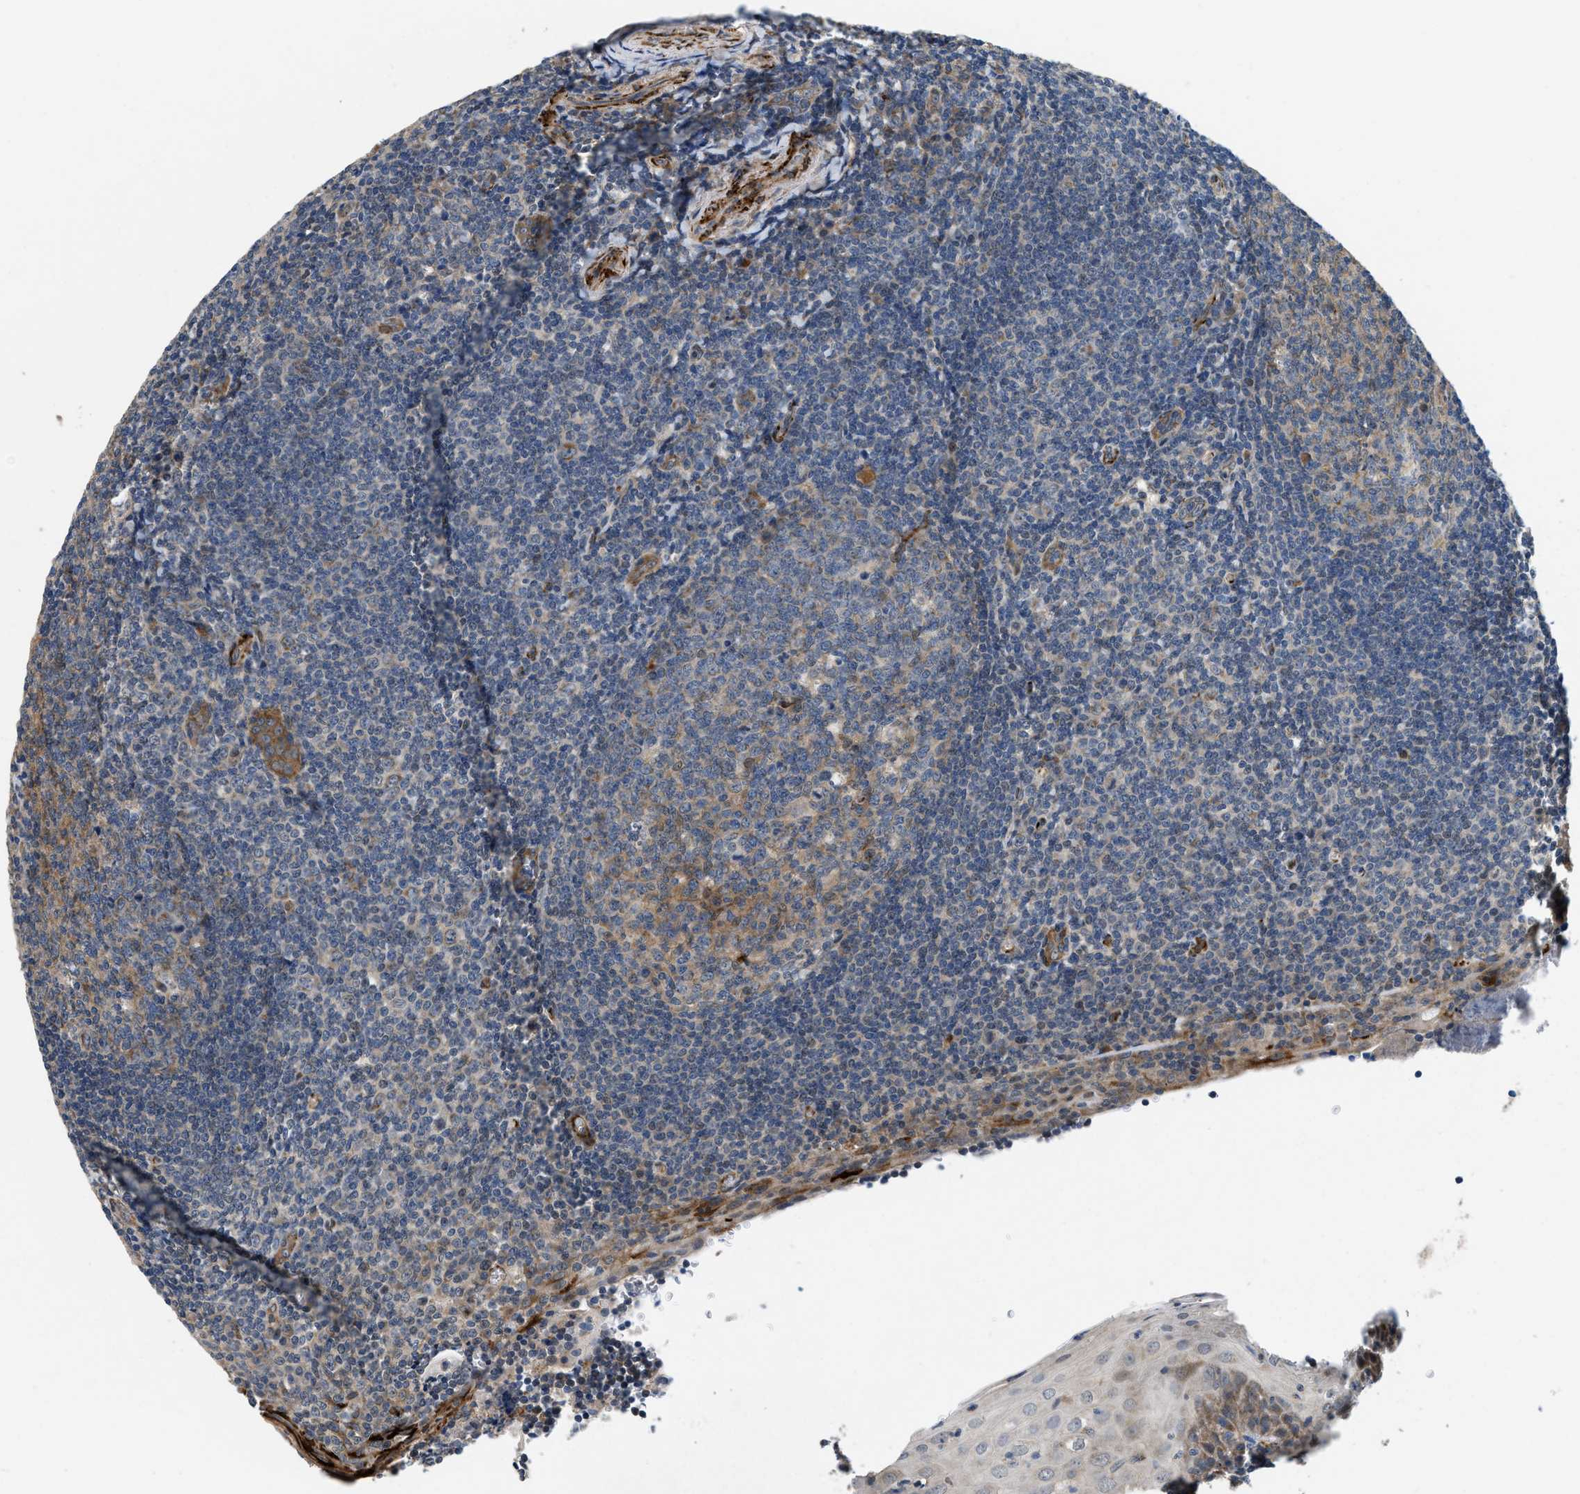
{"staining": {"intensity": "moderate", "quantity": "25%-75%", "location": "cytoplasmic/membranous"}, "tissue": "tonsil", "cell_type": "Germinal center cells", "image_type": "normal", "snomed": [{"axis": "morphology", "description": "Normal tissue, NOS"}, {"axis": "topography", "description": "Tonsil"}], "caption": "High-power microscopy captured an immunohistochemistry (IHC) image of unremarkable tonsil, revealing moderate cytoplasmic/membranous expression in approximately 25%-75% of germinal center cells.", "gene": "ZNF599", "patient": {"sex": "male", "age": 37}}